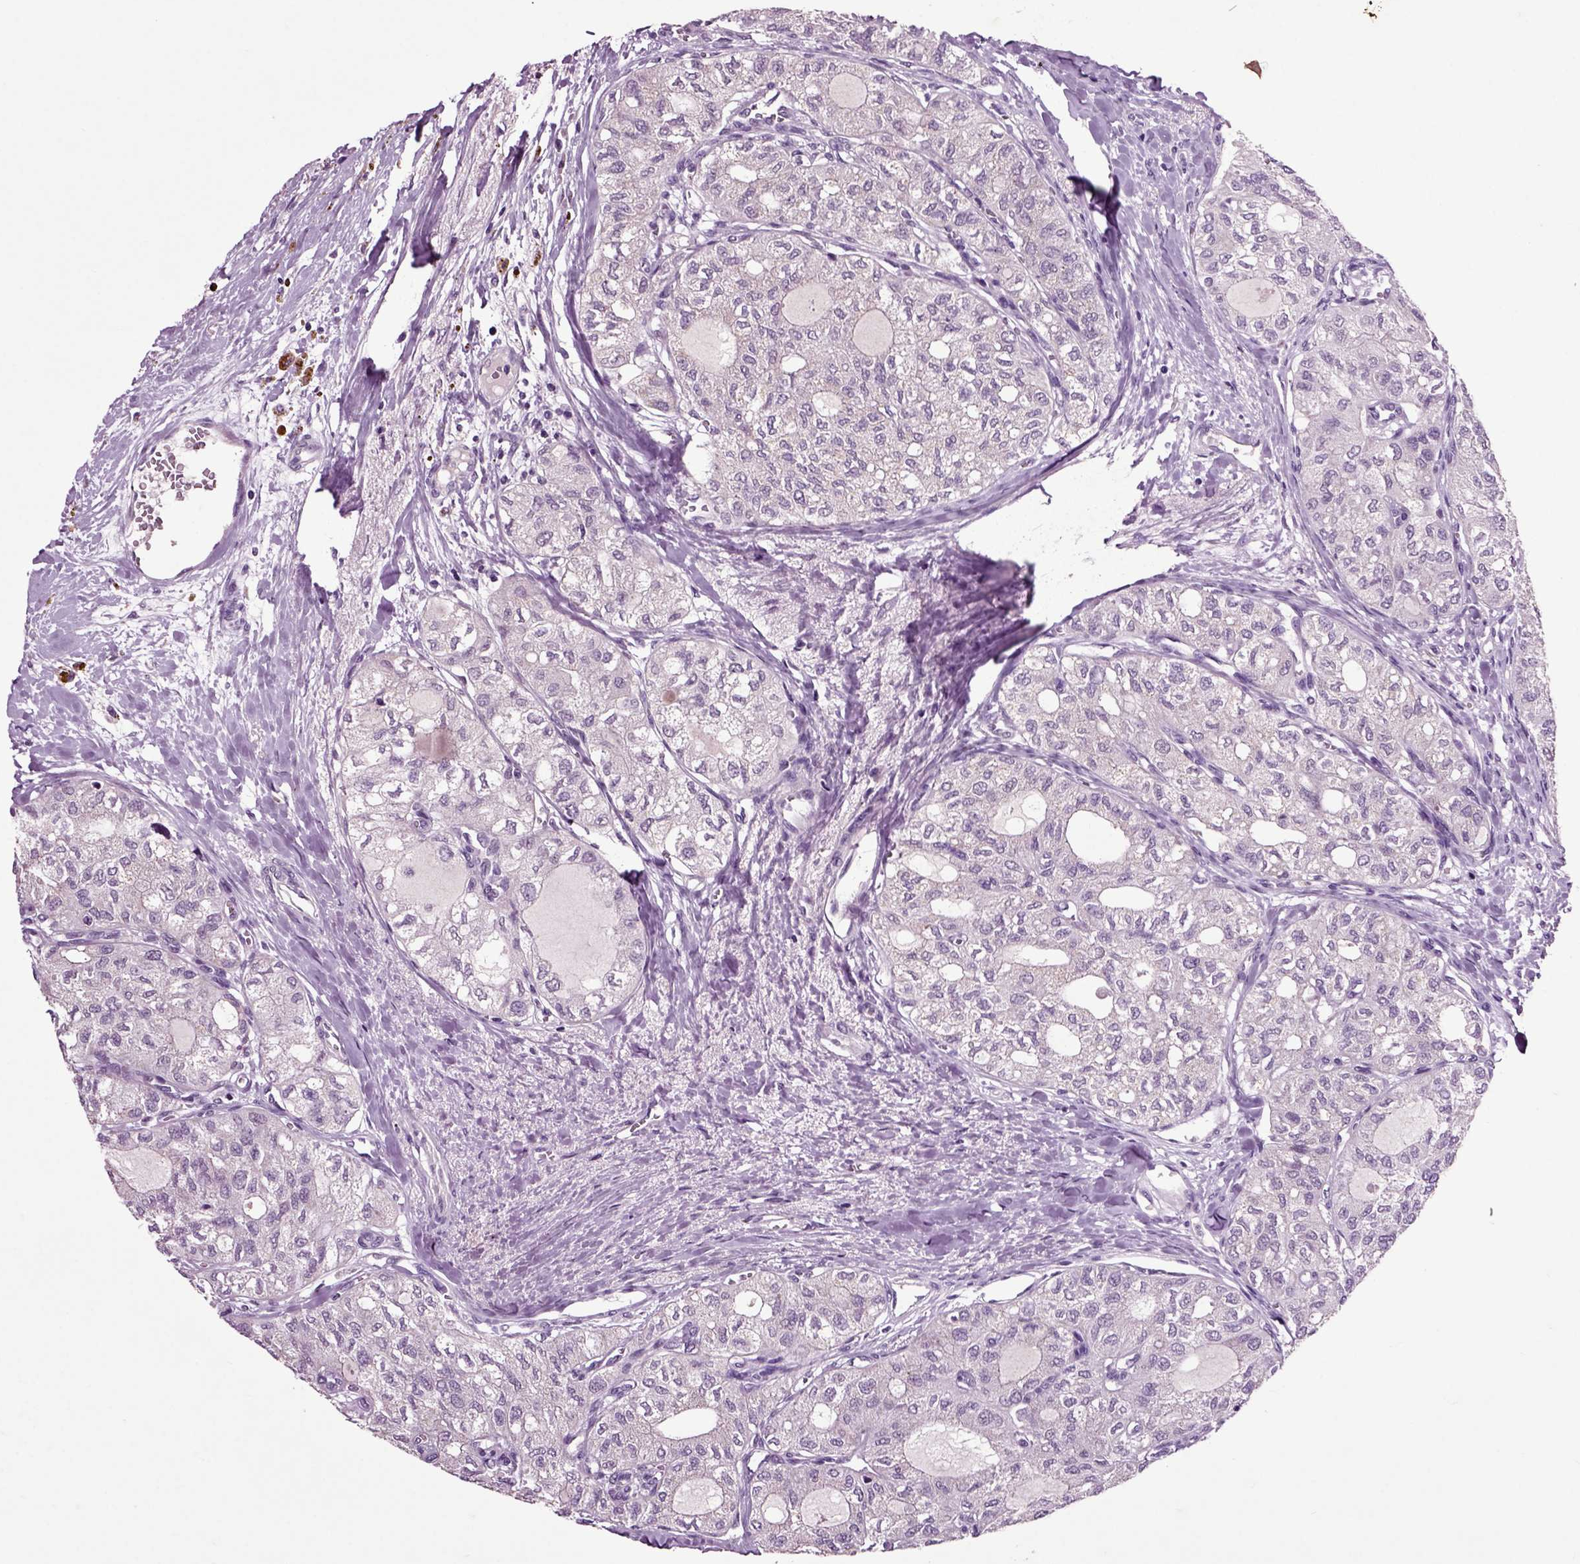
{"staining": {"intensity": "negative", "quantity": "none", "location": "none"}, "tissue": "thyroid cancer", "cell_type": "Tumor cells", "image_type": "cancer", "snomed": [{"axis": "morphology", "description": "Follicular adenoma carcinoma, NOS"}, {"axis": "topography", "description": "Thyroid gland"}], "caption": "Human thyroid cancer stained for a protein using immunohistochemistry reveals no staining in tumor cells.", "gene": "CRHR1", "patient": {"sex": "male", "age": 75}}